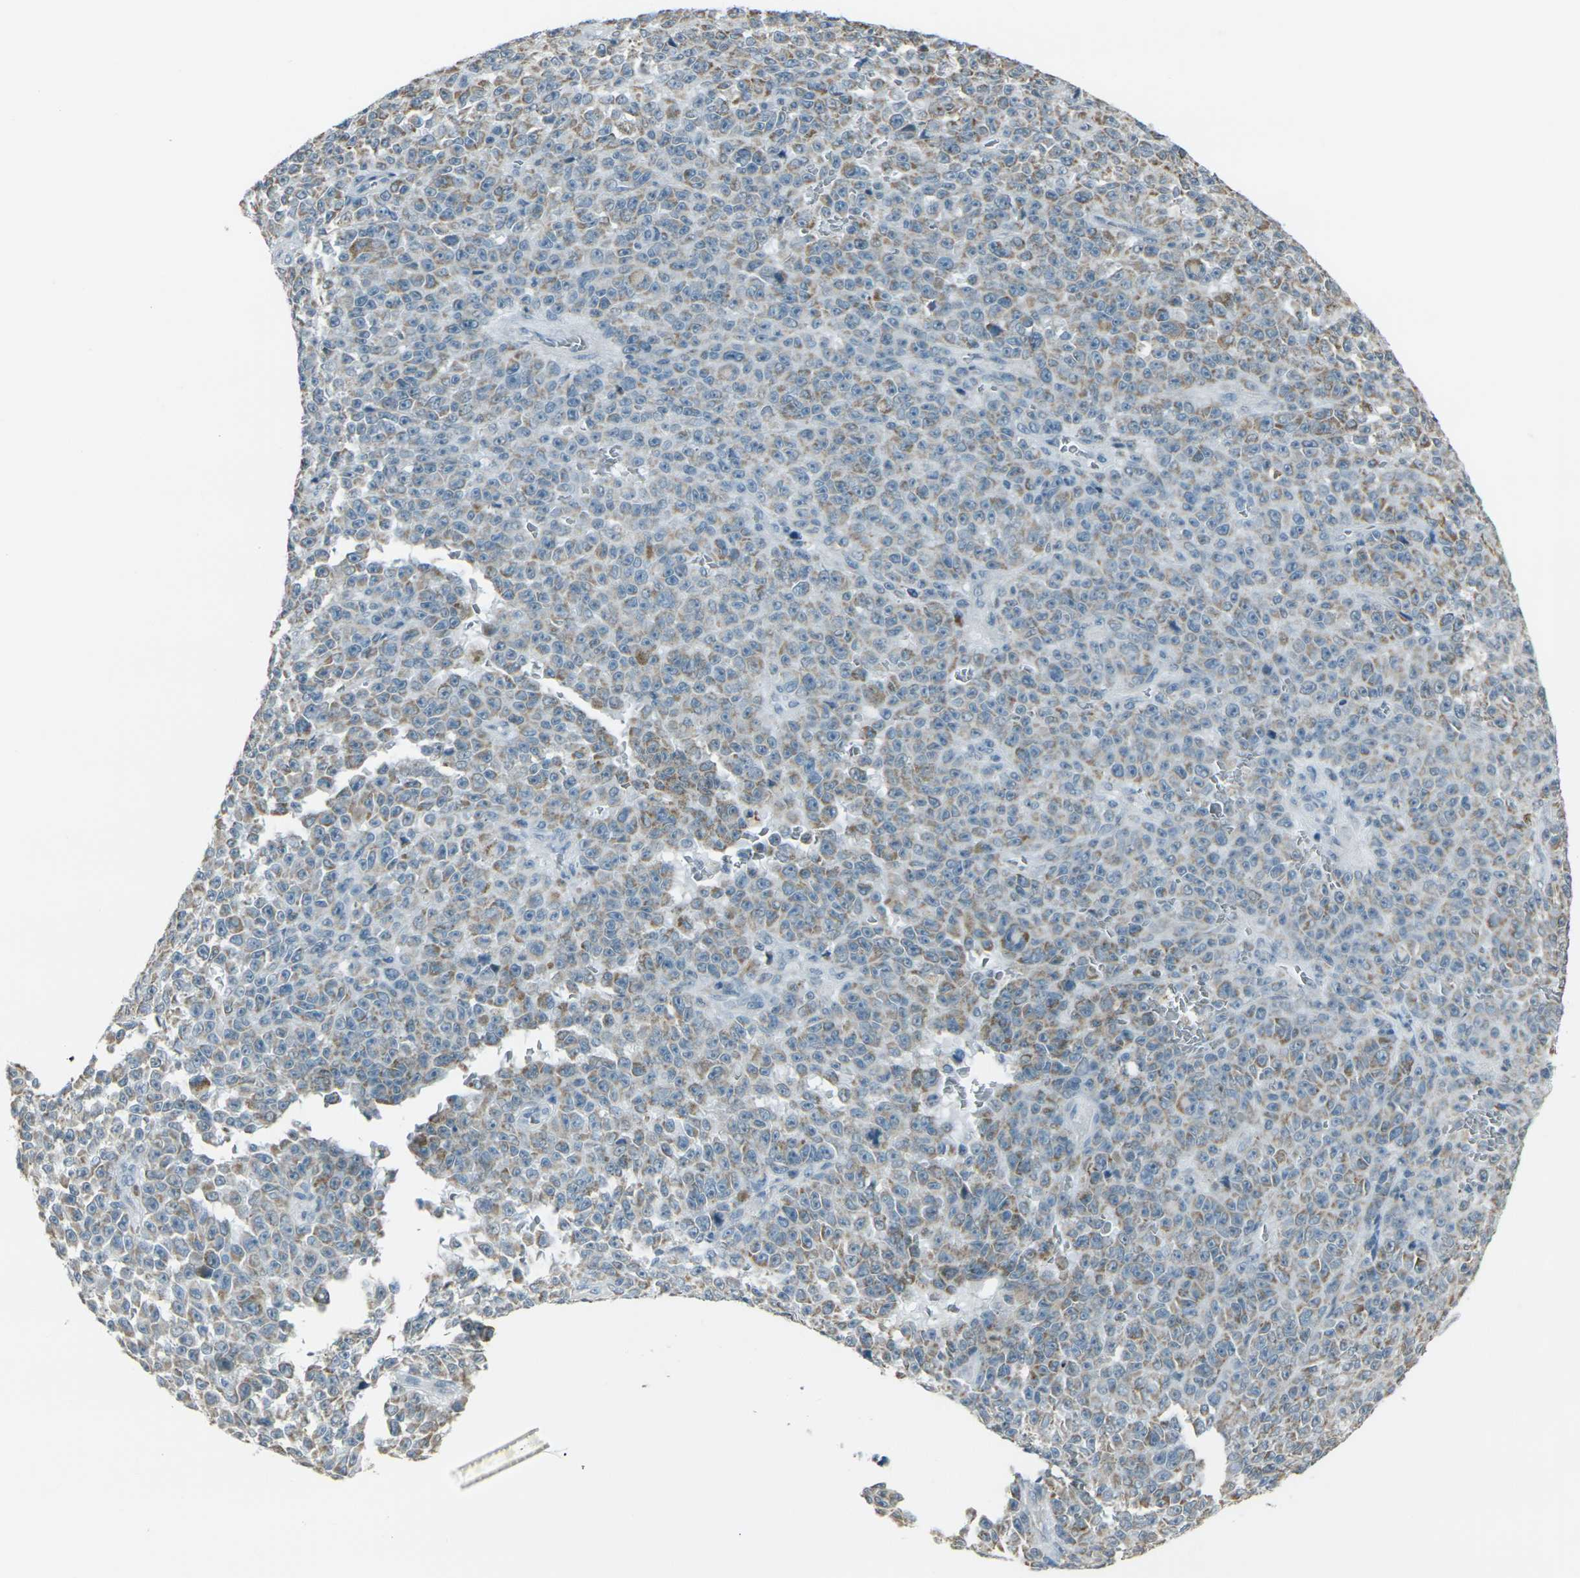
{"staining": {"intensity": "moderate", "quantity": ">75%", "location": "cytoplasmic/membranous"}, "tissue": "melanoma", "cell_type": "Tumor cells", "image_type": "cancer", "snomed": [{"axis": "morphology", "description": "Malignant melanoma, NOS"}, {"axis": "topography", "description": "Skin"}], "caption": "Melanoma stained with a protein marker demonstrates moderate staining in tumor cells.", "gene": "H2BC1", "patient": {"sex": "female", "age": 82}}